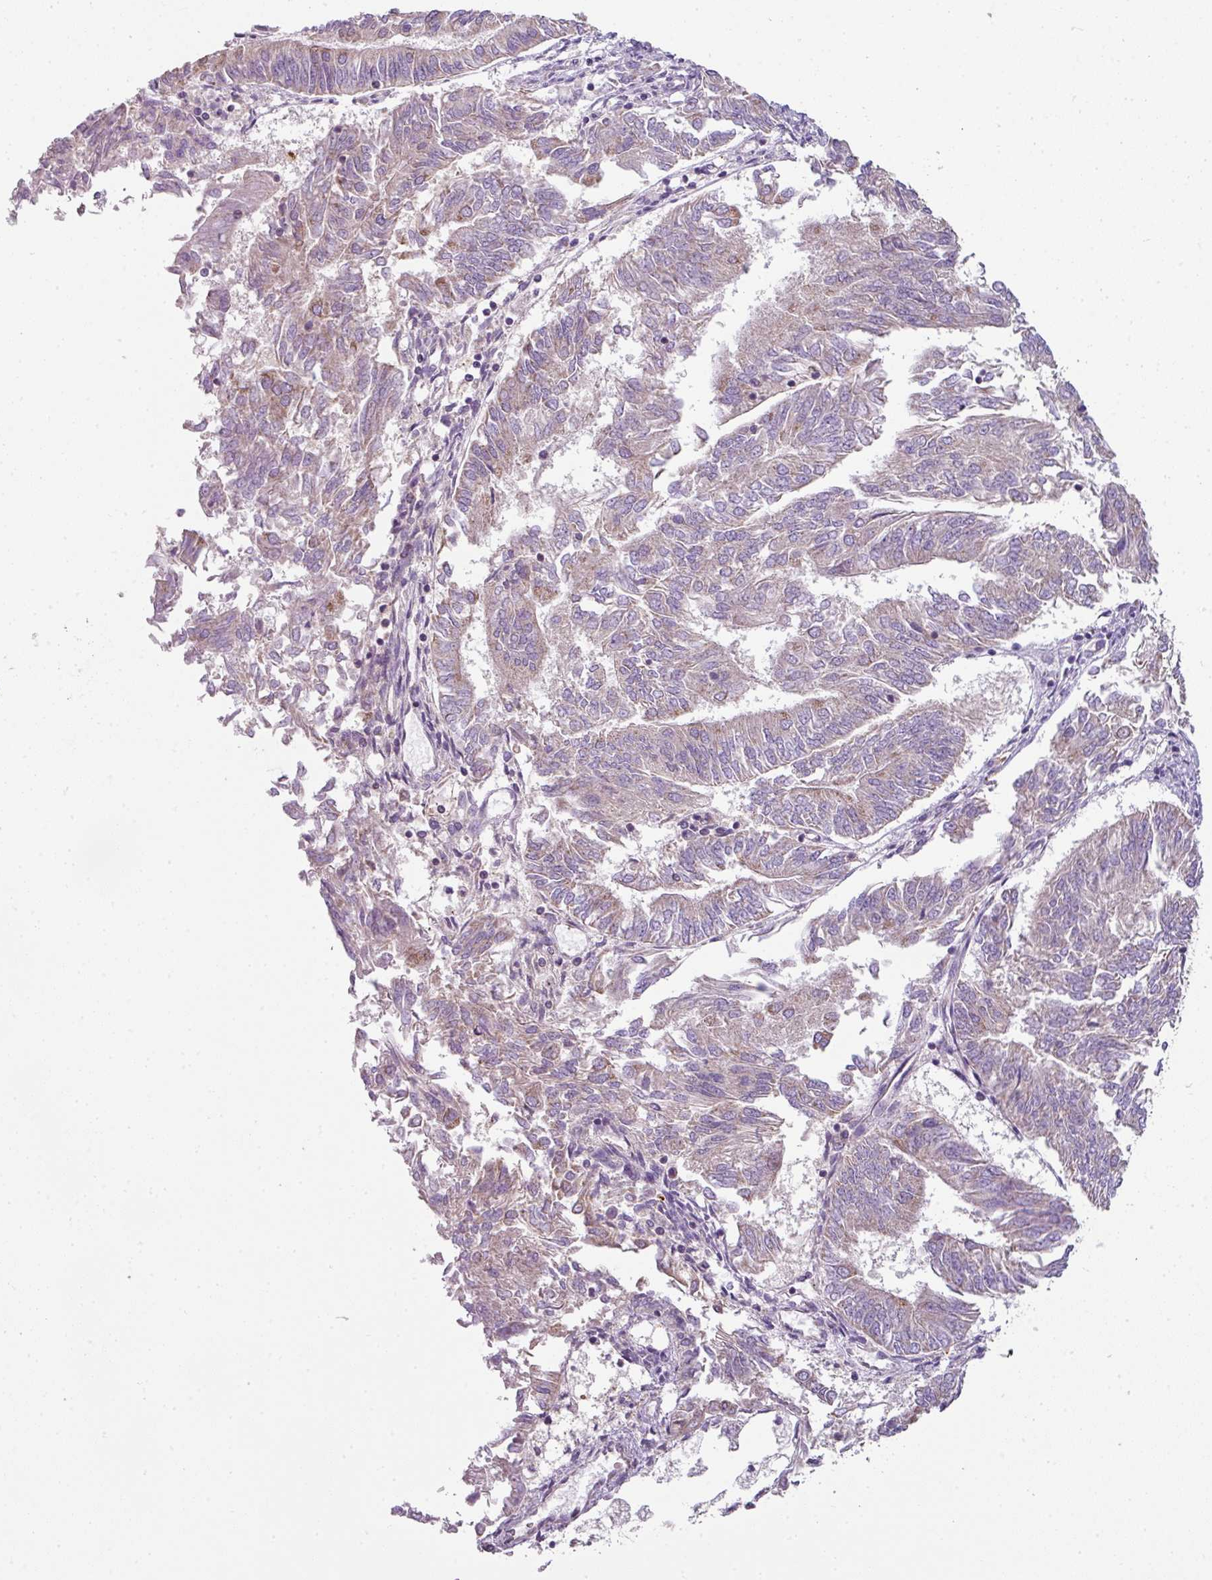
{"staining": {"intensity": "weak", "quantity": "25%-75%", "location": "cytoplasmic/membranous"}, "tissue": "endometrial cancer", "cell_type": "Tumor cells", "image_type": "cancer", "snomed": [{"axis": "morphology", "description": "Adenocarcinoma, NOS"}, {"axis": "topography", "description": "Endometrium"}], "caption": "A low amount of weak cytoplasmic/membranous staining is identified in about 25%-75% of tumor cells in endometrial cancer (adenocarcinoma) tissue.", "gene": "PALS2", "patient": {"sex": "female", "age": 58}}